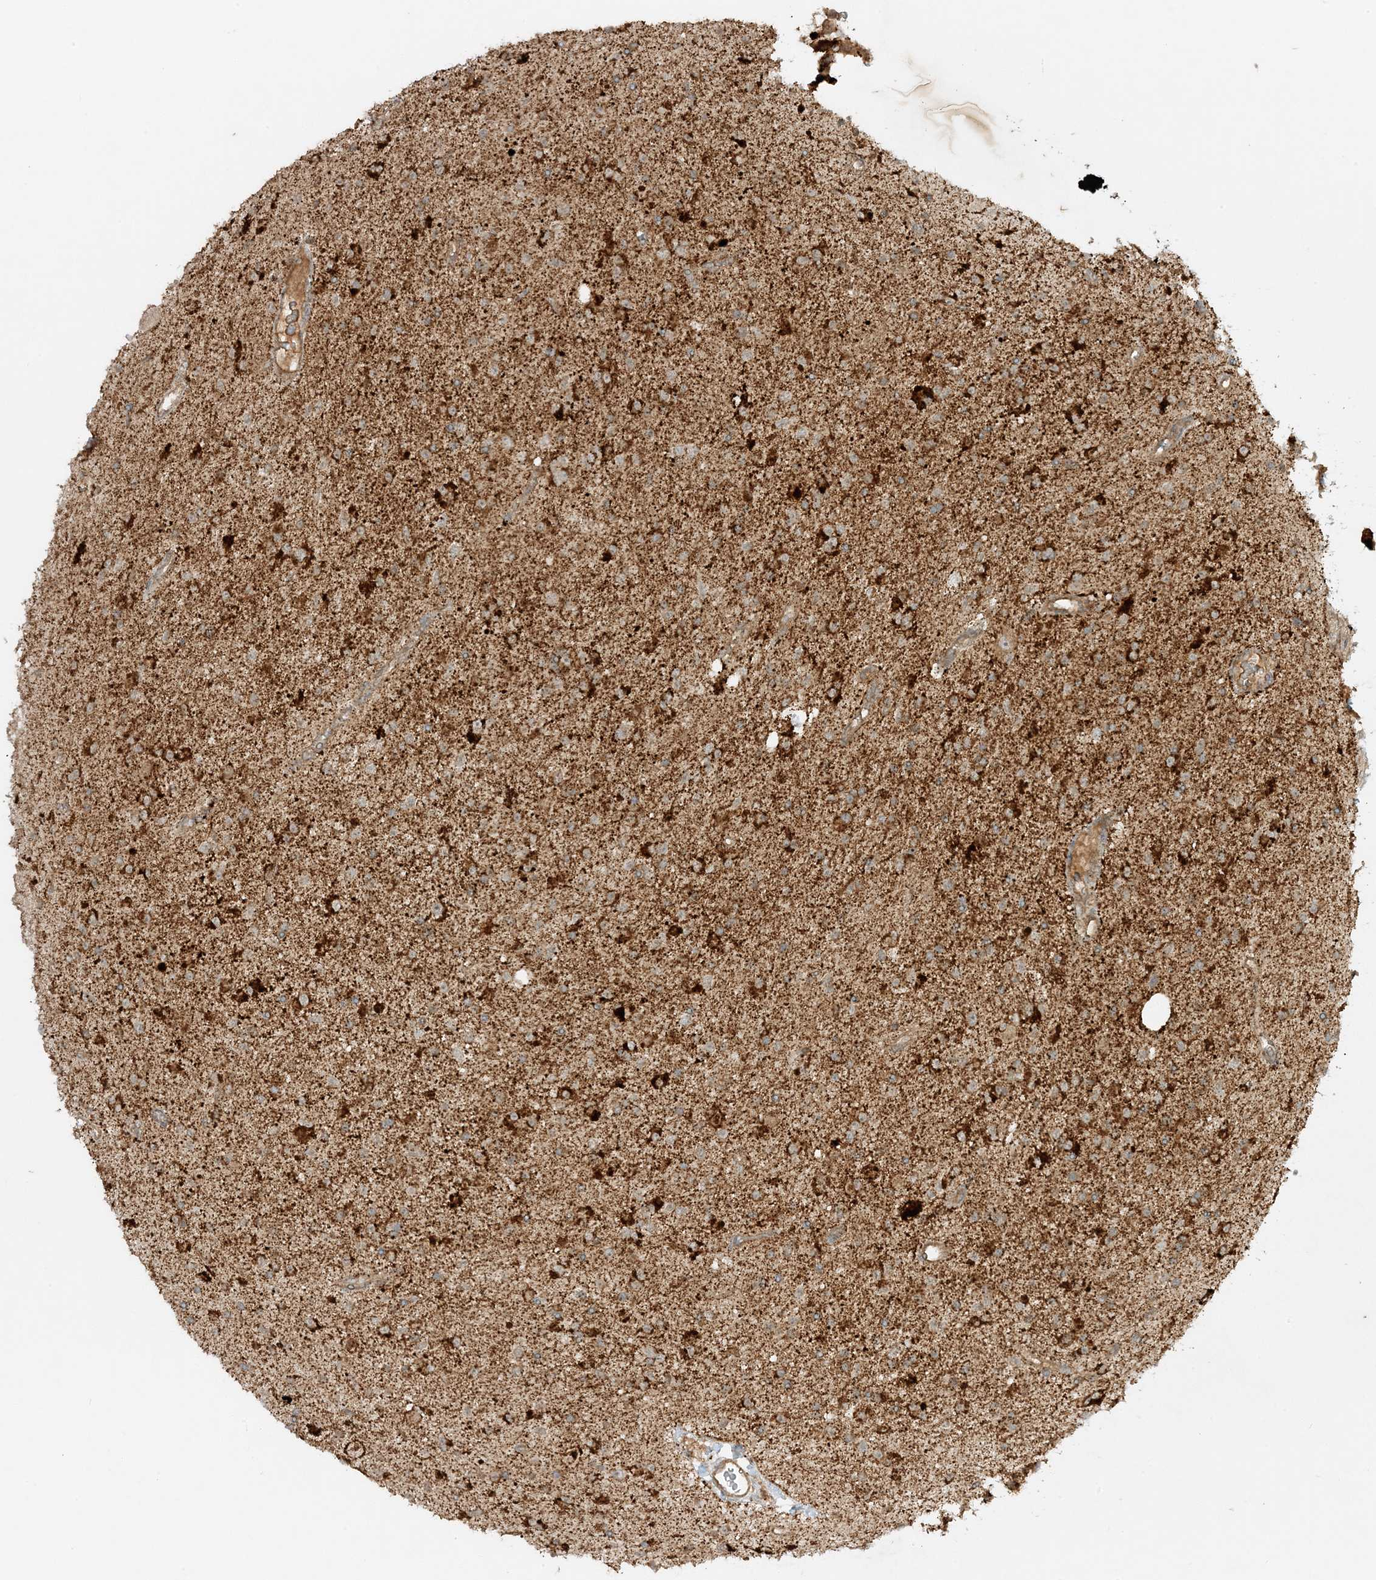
{"staining": {"intensity": "strong", "quantity": "25%-75%", "location": "cytoplasmic/membranous"}, "tissue": "glioma", "cell_type": "Tumor cells", "image_type": "cancer", "snomed": [{"axis": "morphology", "description": "Glioma, malignant, High grade"}, {"axis": "topography", "description": "Brain"}], "caption": "A high amount of strong cytoplasmic/membranous expression is present in approximately 25%-75% of tumor cells in malignant glioma (high-grade) tissue.", "gene": "XRN1", "patient": {"sex": "male", "age": 34}}